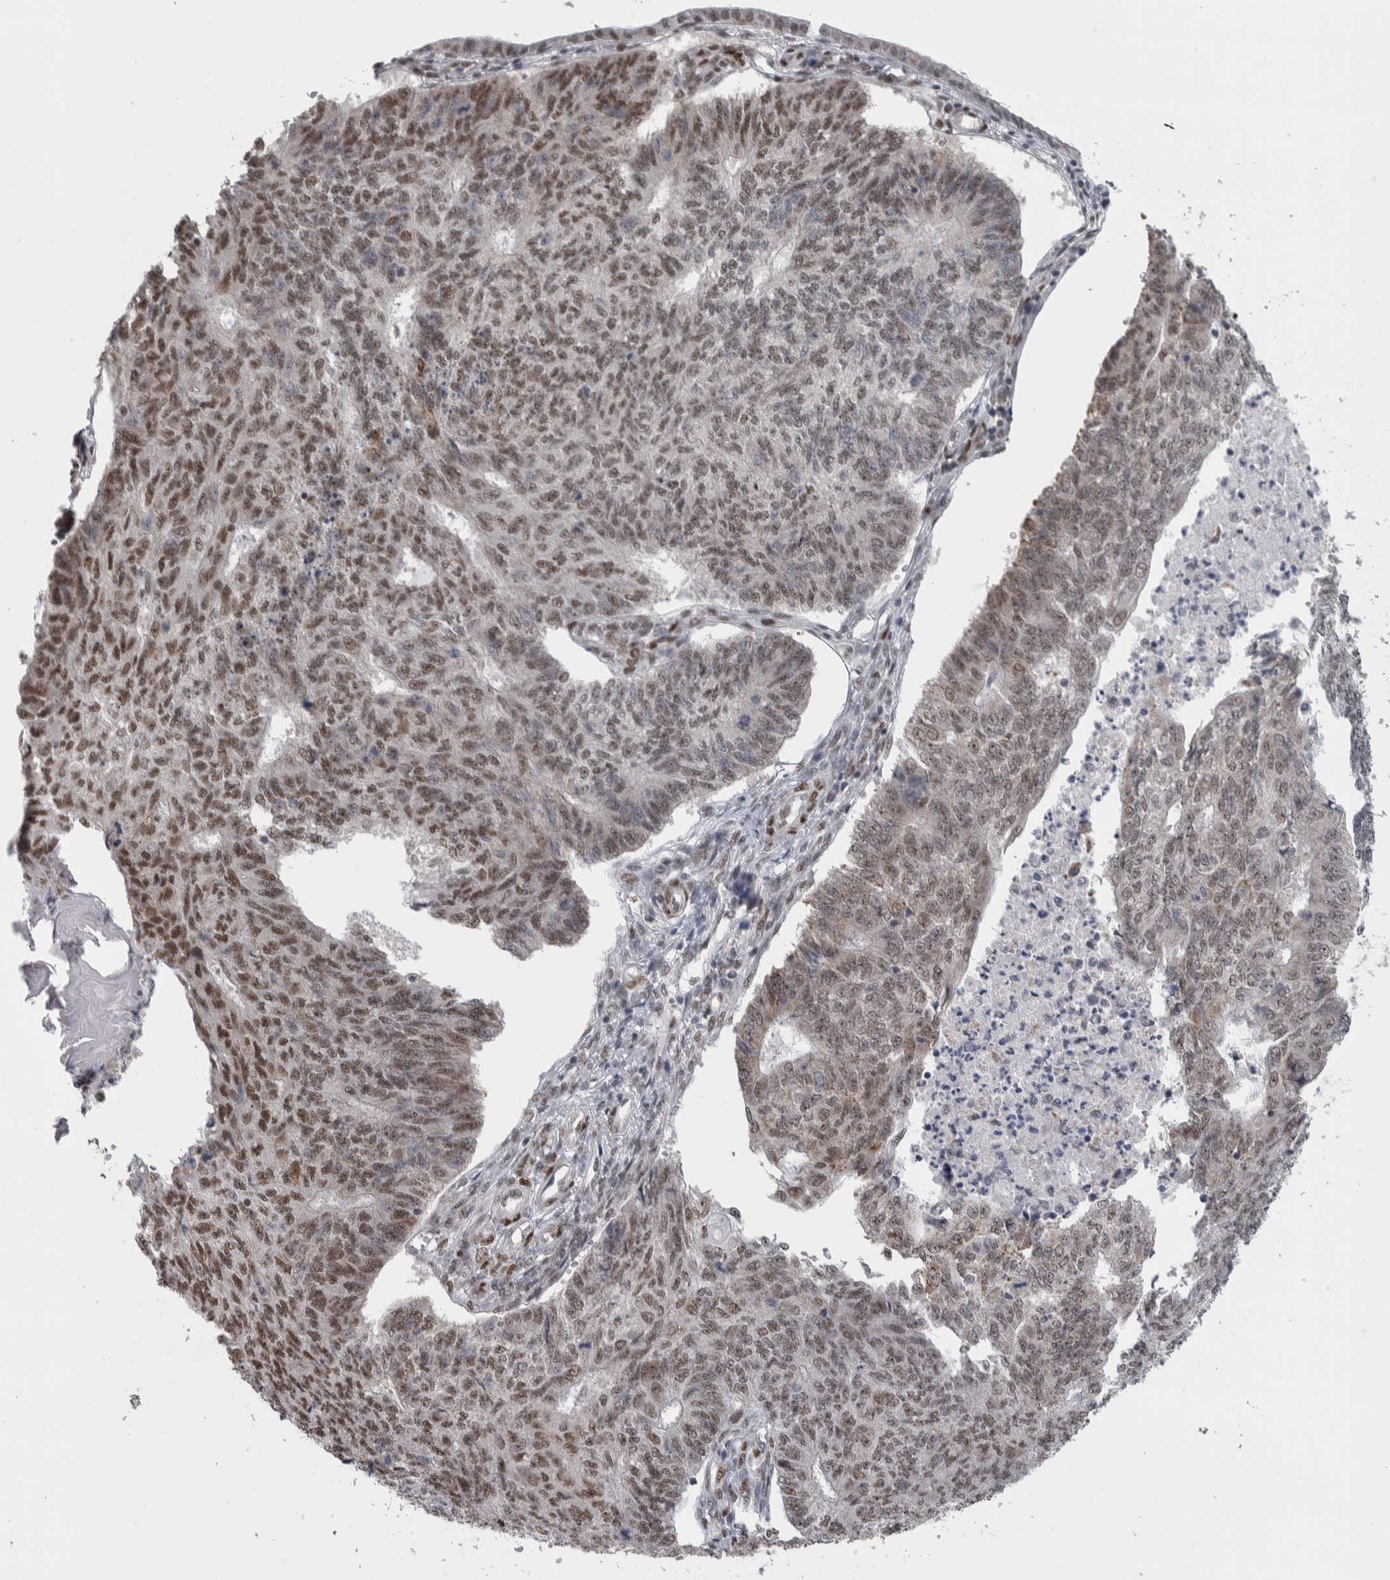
{"staining": {"intensity": "moderate", "quantity": ">75%", "location": "nuclear"}, "tissue": "endometrial cancer", "cell_type": "Tumor cells", "image_type": "cancer", "snomed": [{"axis": "morphology", "description": "Adenocarcinoma, NOS"}, {"axis": "topography", "description": "Endometrium"}], "caption": "Immunohistochemistry (IHC) micrograph of endometrial adenocarcinoma stained for a protein (brown), which demonstrates medium levels of moderate nuclear staining in about >75% of tumor cells.", "gene": "HEXIM2", "patient": {"sex": "female", "age": 32}}